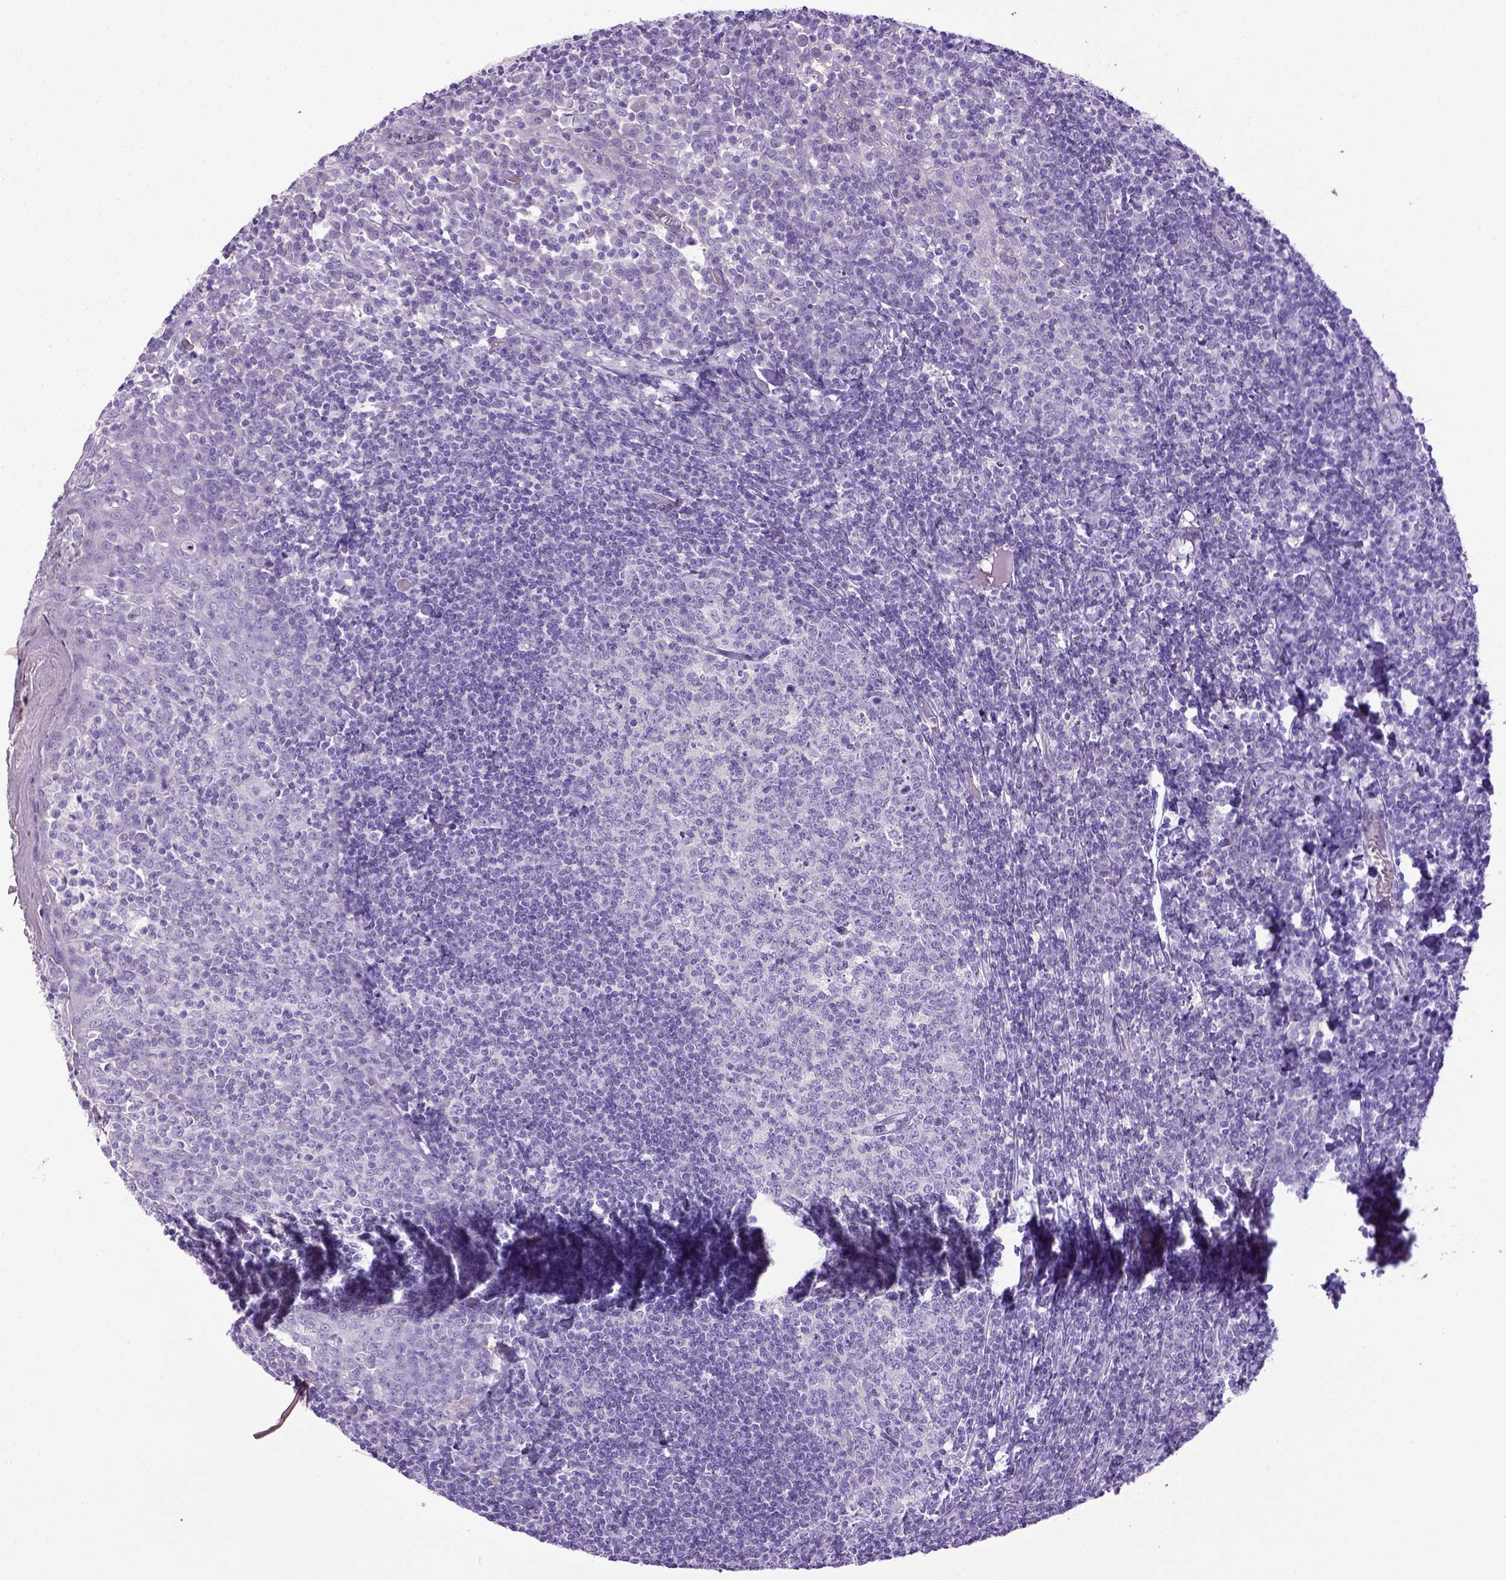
{"staining": {"intensity": "negative", "quantity": "none", "location": "none"}, "tissue": "tonsil", "cell_type": "Germinal center cells", "image_type": "normal", "snomed": [{"axis": "morphology", "description": "Normal tissue, NOS"}, {"axis": "topography", "description": "Tonsil"}], "caption": "This is a image of immunohistochemistry (IHC) staining of normal tonsil, which shows no expression in germinal center cells.", "gene": "ITIH4", "patient": {"sex": "female", "age": 12}}